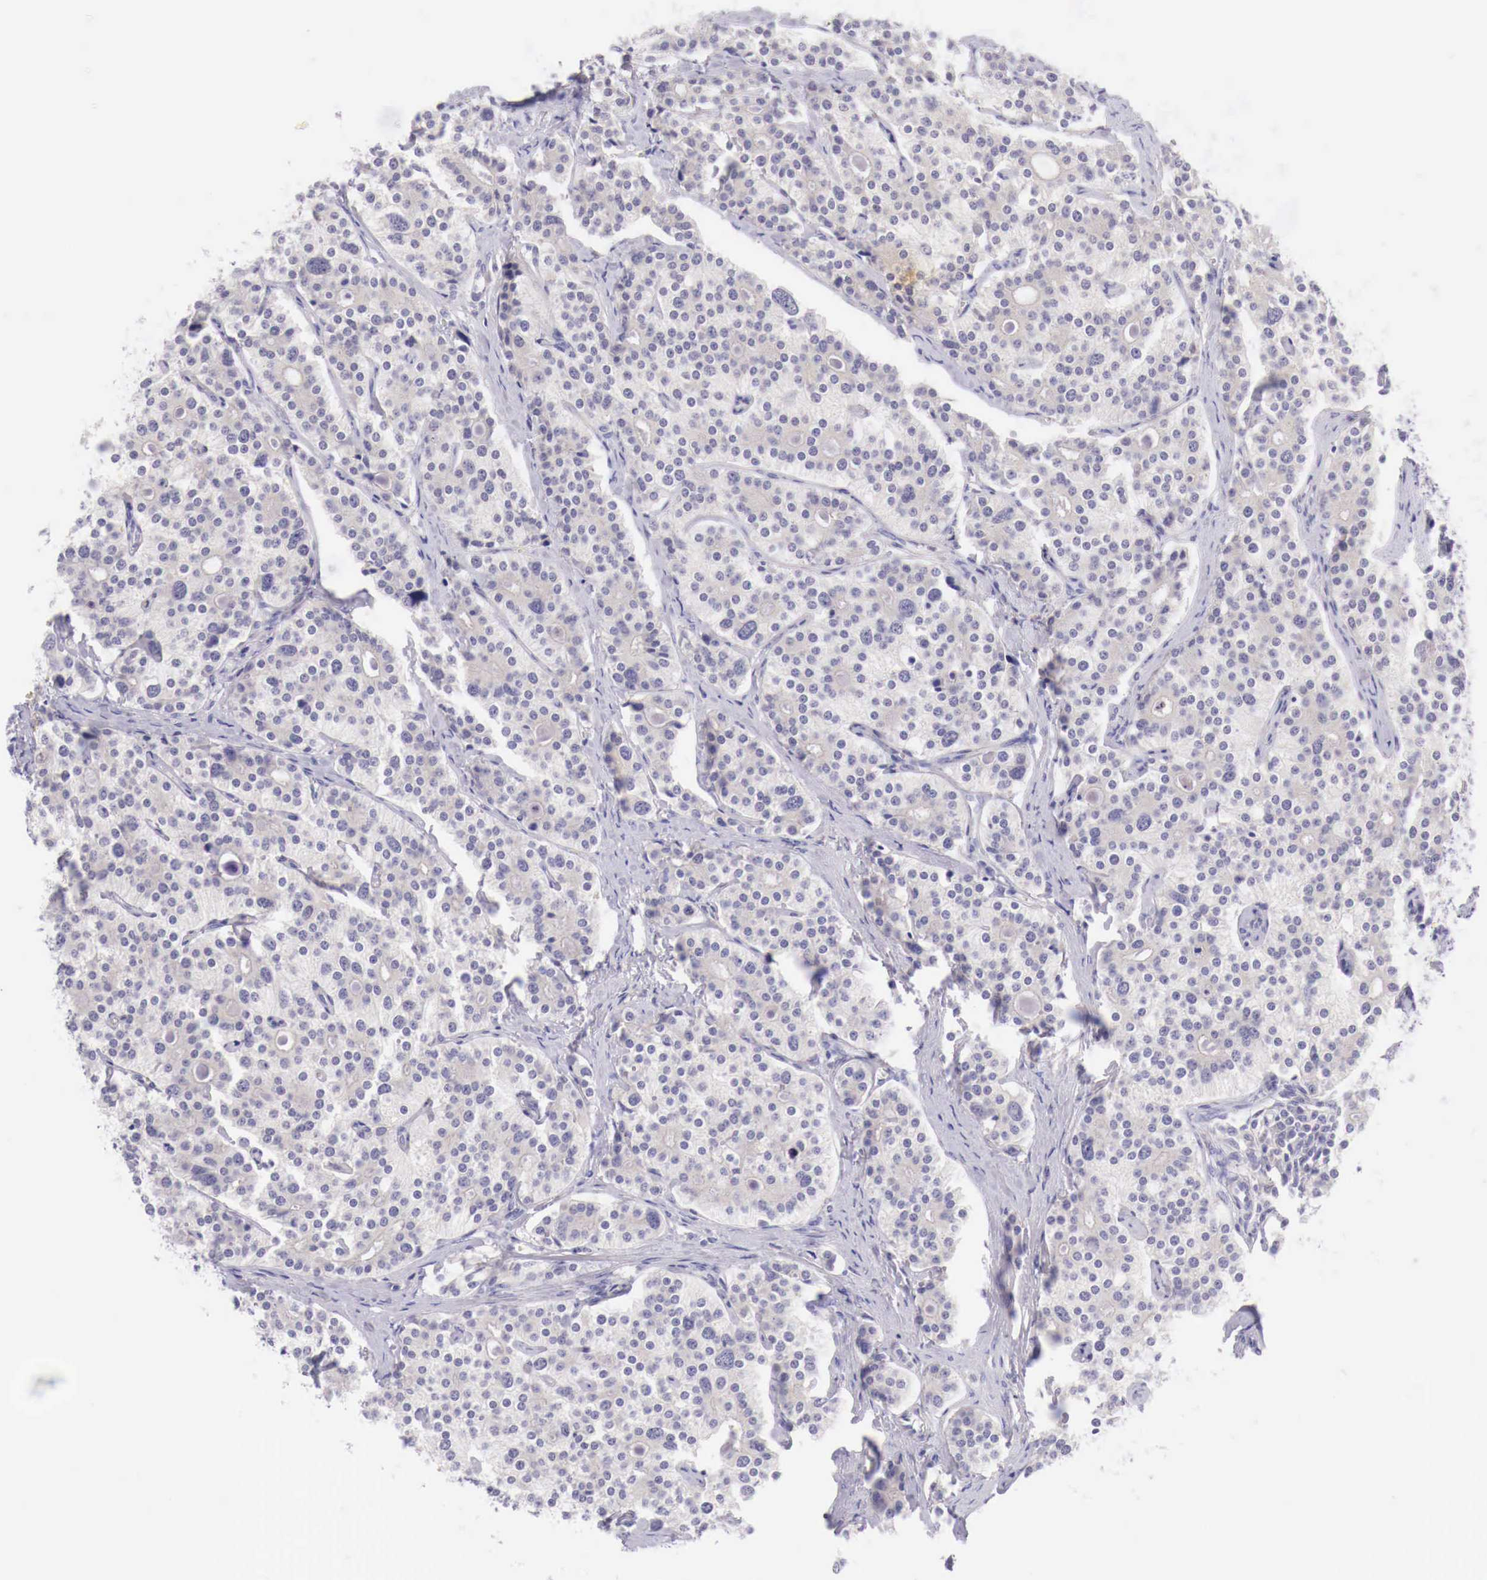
{"staining": {"intensity": "negative", "quantity": "none", "location": "none"}, "tissue": "carcinoid", "cell_type": "Tumor cells", "image_type": "cancer", "snomed": [{"axis": "morphology", "description": "Carcinoid, malignant, NOS"}, {"axis": "topography", "description": "Small intestine"}], "caption": "Tumor cells show no significant protein staining in carcinoid. (DAB (3,3'-diaminobenzidine) immunohistochemistry (IHC), high magnification).", "gene": "BCL6", "patient": {"sex": "male", "age": 63}}